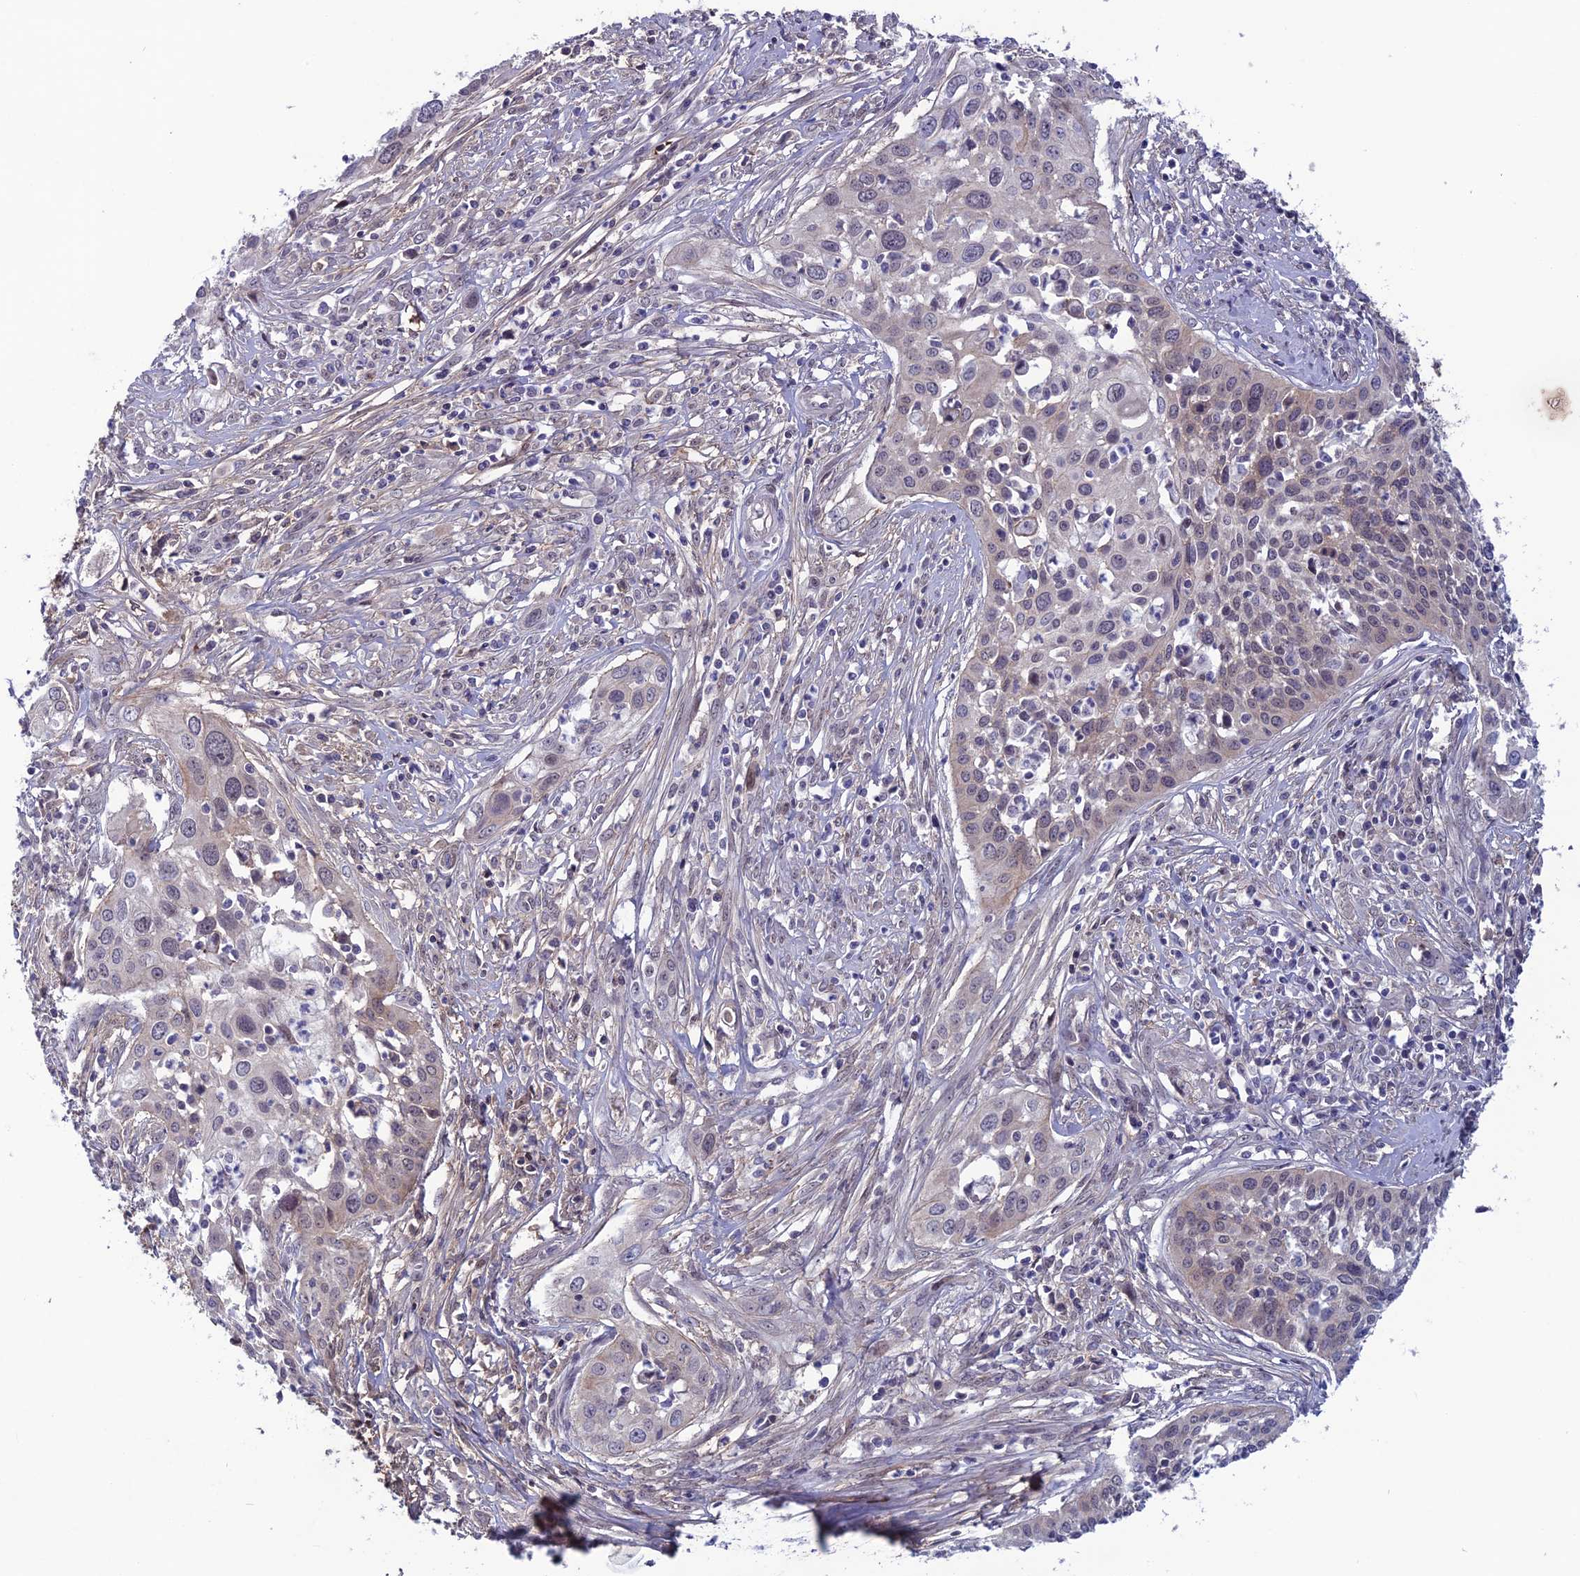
{"staining": {"intensity": "negative", "quantity": "none", "location": "none"}, "tissue": "cervical cancer", "cell_type": "Tumor cells", "image_type": "cancer", "snomed": [{"axis": "morphology", "description": "Squamous cell carcinoma, NOS"}, {"axis": "topography", "description": "Cervix"}], "caption": "This is a photomicrograph of IHC staining of squamous cell carcinoma (cervical), which shows no positivity in tumor cells.", "gene": "FKBPL", "patient": {"sex": "female", "age": 34}}